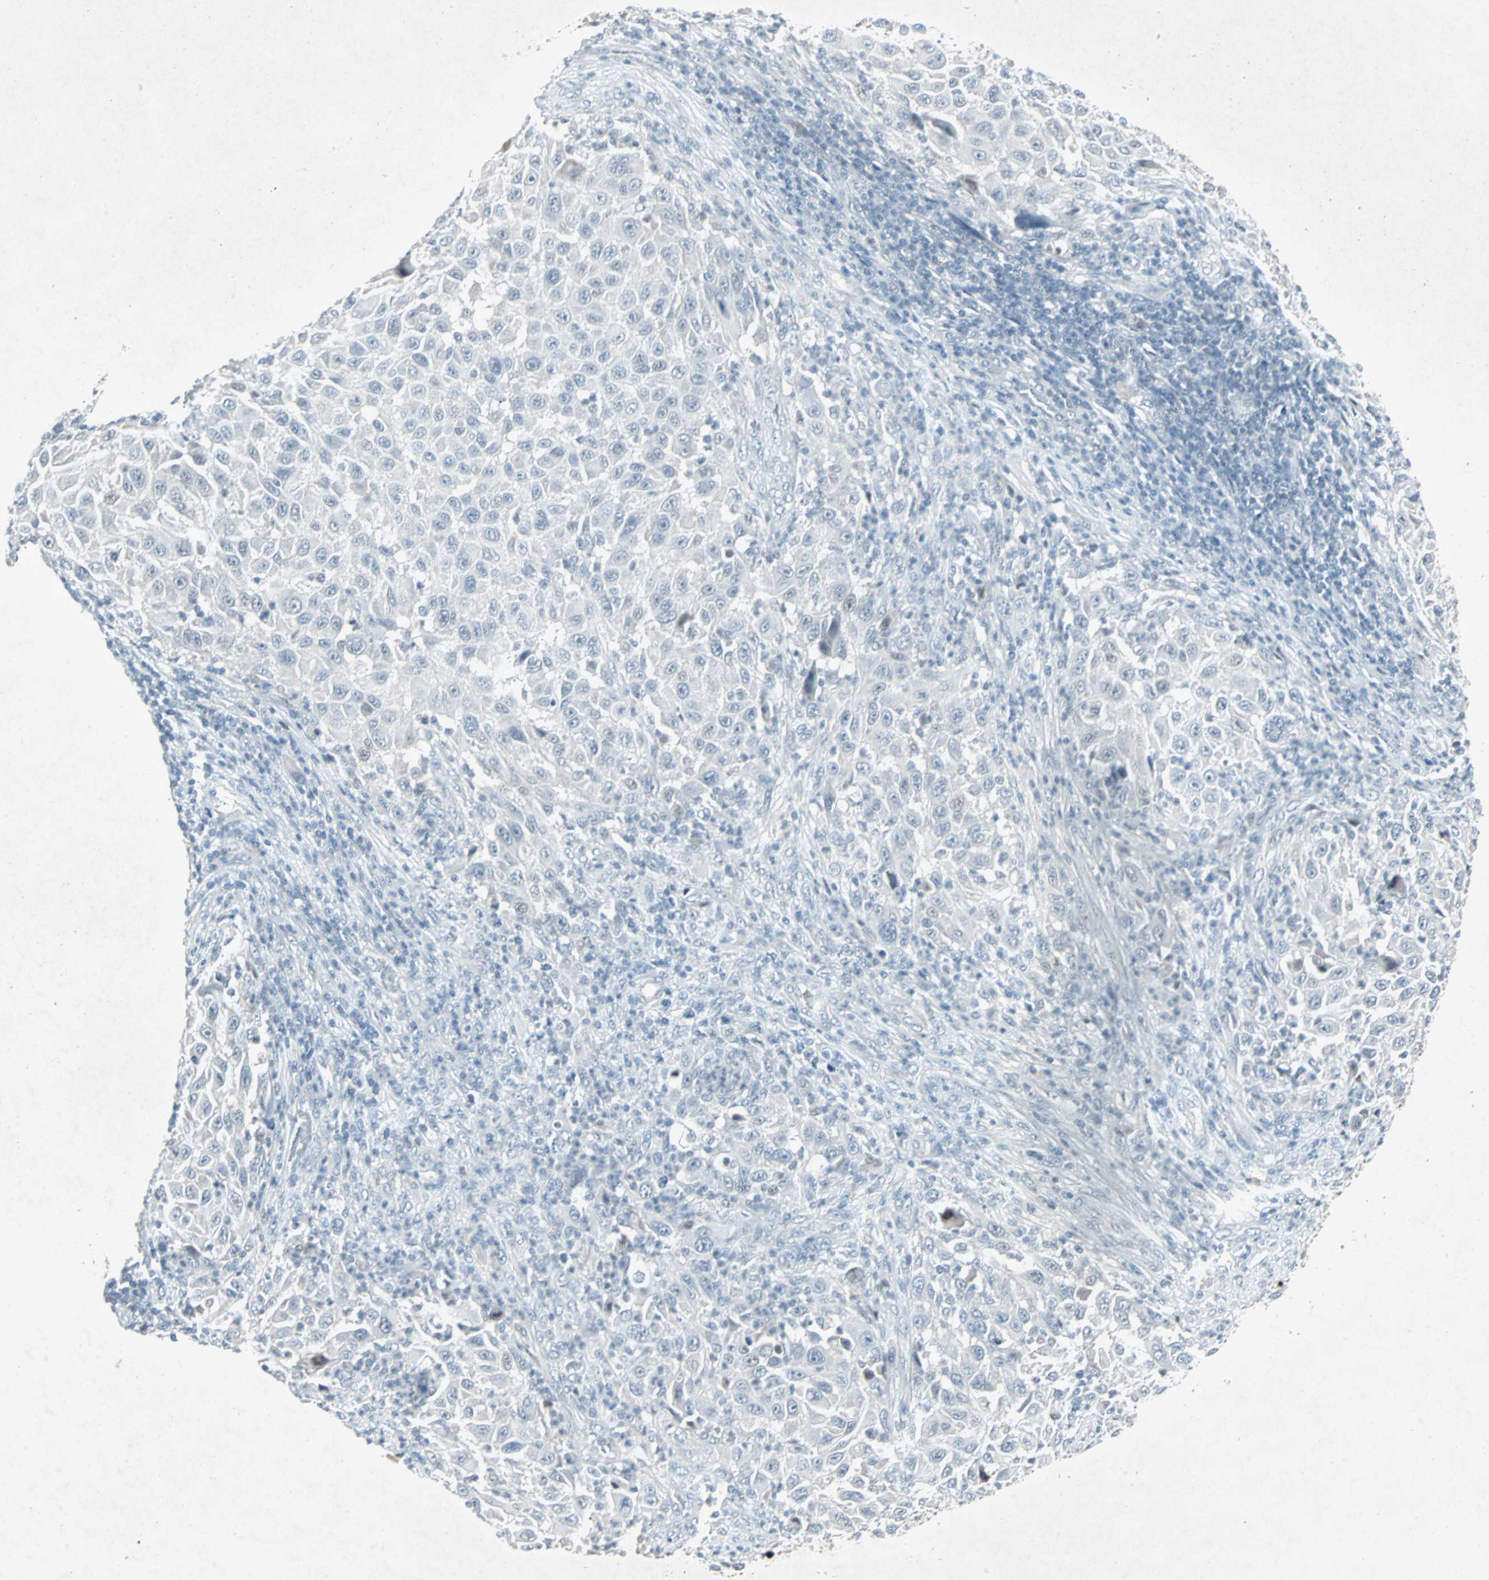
{"staining": {"intensity": "negative", "quantity": "none", "location": "none"}, "tissue": "melanoma", "cell_type": "Tumor cells", "image_type": "cancer", "snomed": [{"axis": "morphology", "description": "Malignant melanoma, Metastatic site"}, {"axis": "topography", "description": "Lymph node"}], "caption": "This photomicrograph is of melanoma stained with immunohistochemistry (IHC) to label a protein in brown with the nuclei are counter-stained blue. There is no staining in tumor cells. The staining was performed using DAB (3,3'-diaminobenzidine) to visualize the protein expression in brown, while the nuclei were stained in blue with hematoxylin (Magnification: 20x).", "gene": "LANCL3", "patient": {"sex": "male", "age": 61}}